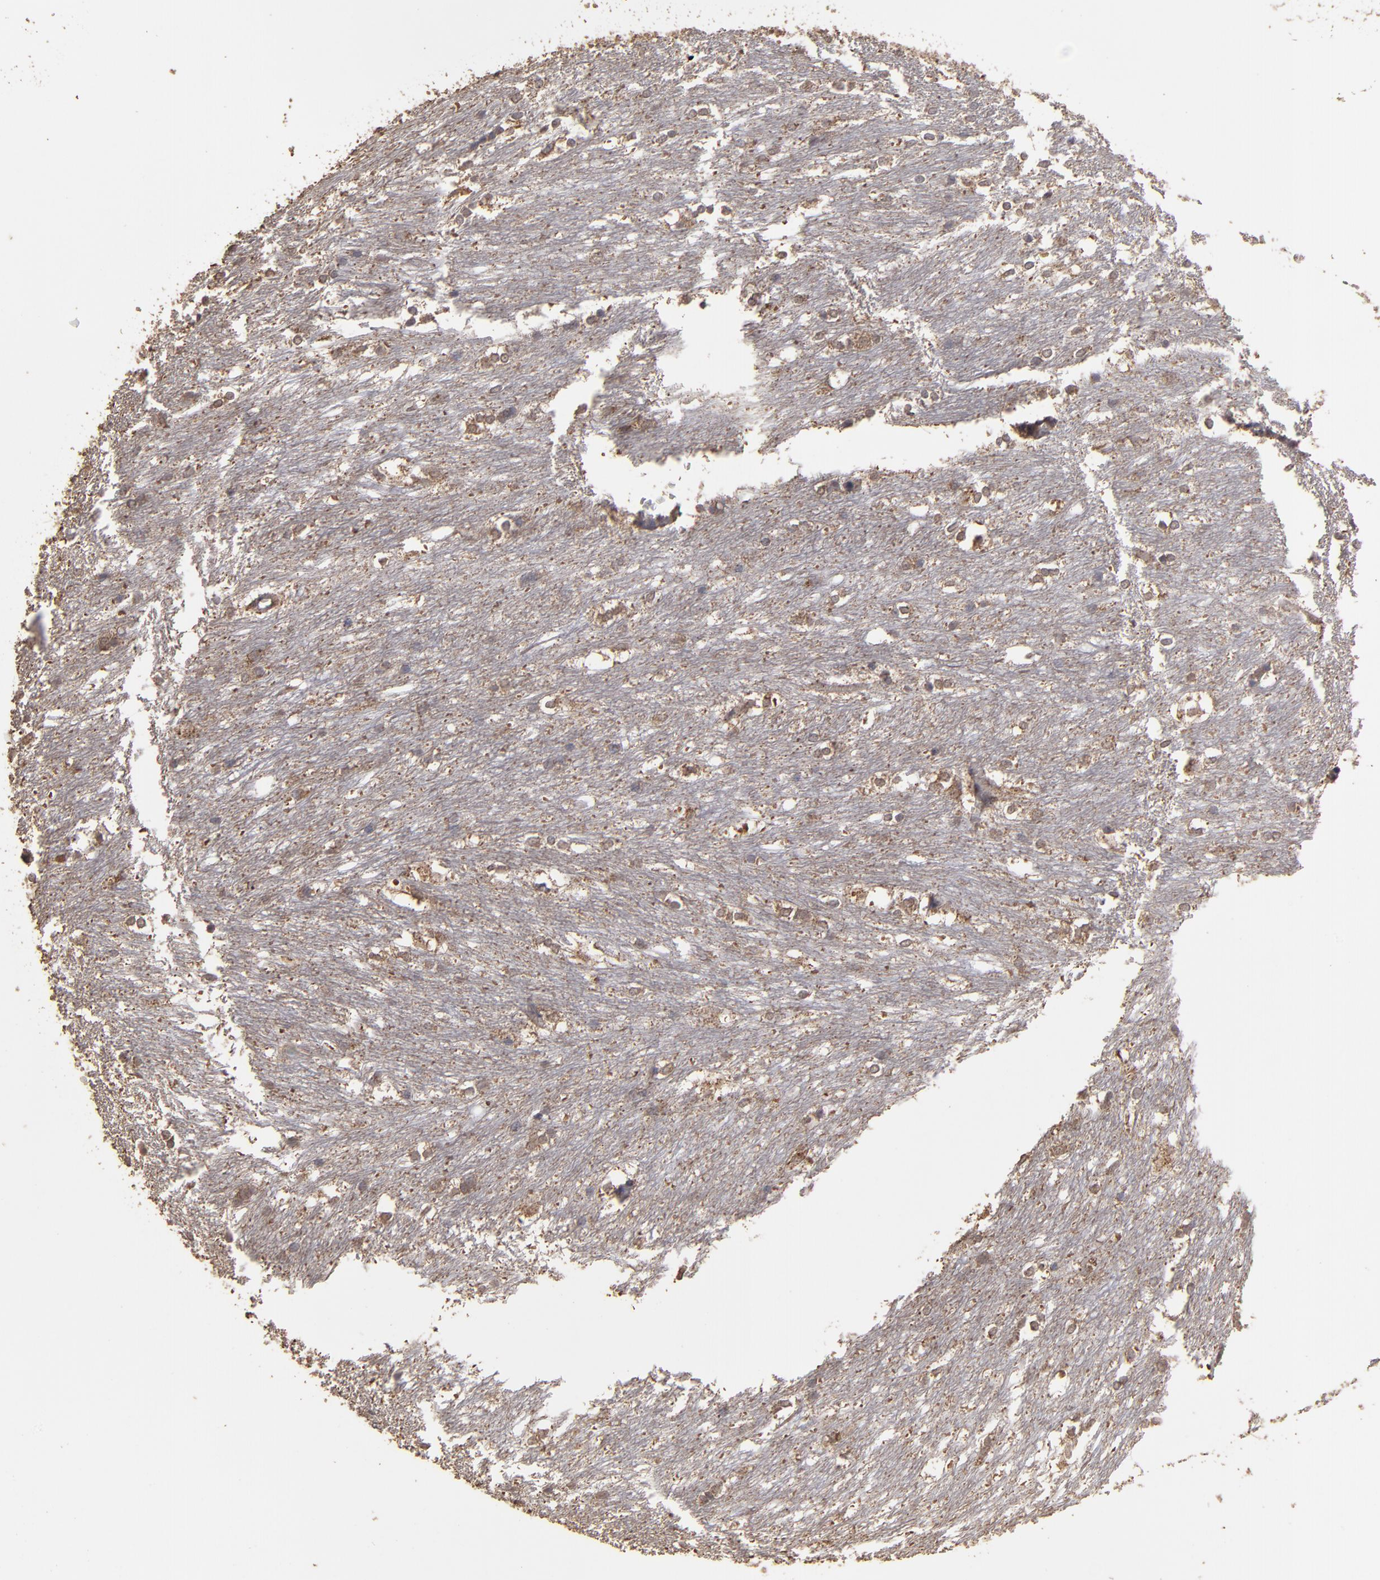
{"staining": {"intensity": "weak", "quantity": "<25%", "location": "cytoplasmic/membranous"}, "tissue": "caudate", "cell_type": "Glial cells", "image_type": "normal", "snomed": [{"axis": "morphology", "description": "Normal tissue, NOS"}, {"axis": "topography", "description": "Lateral ventricle wall"}], "caption": "Immunohistochemical staining of normal caudate shows no significant positivity in glial cells.", "gene": "MMP2", "patient": {"sex": "female", "age": 19}}